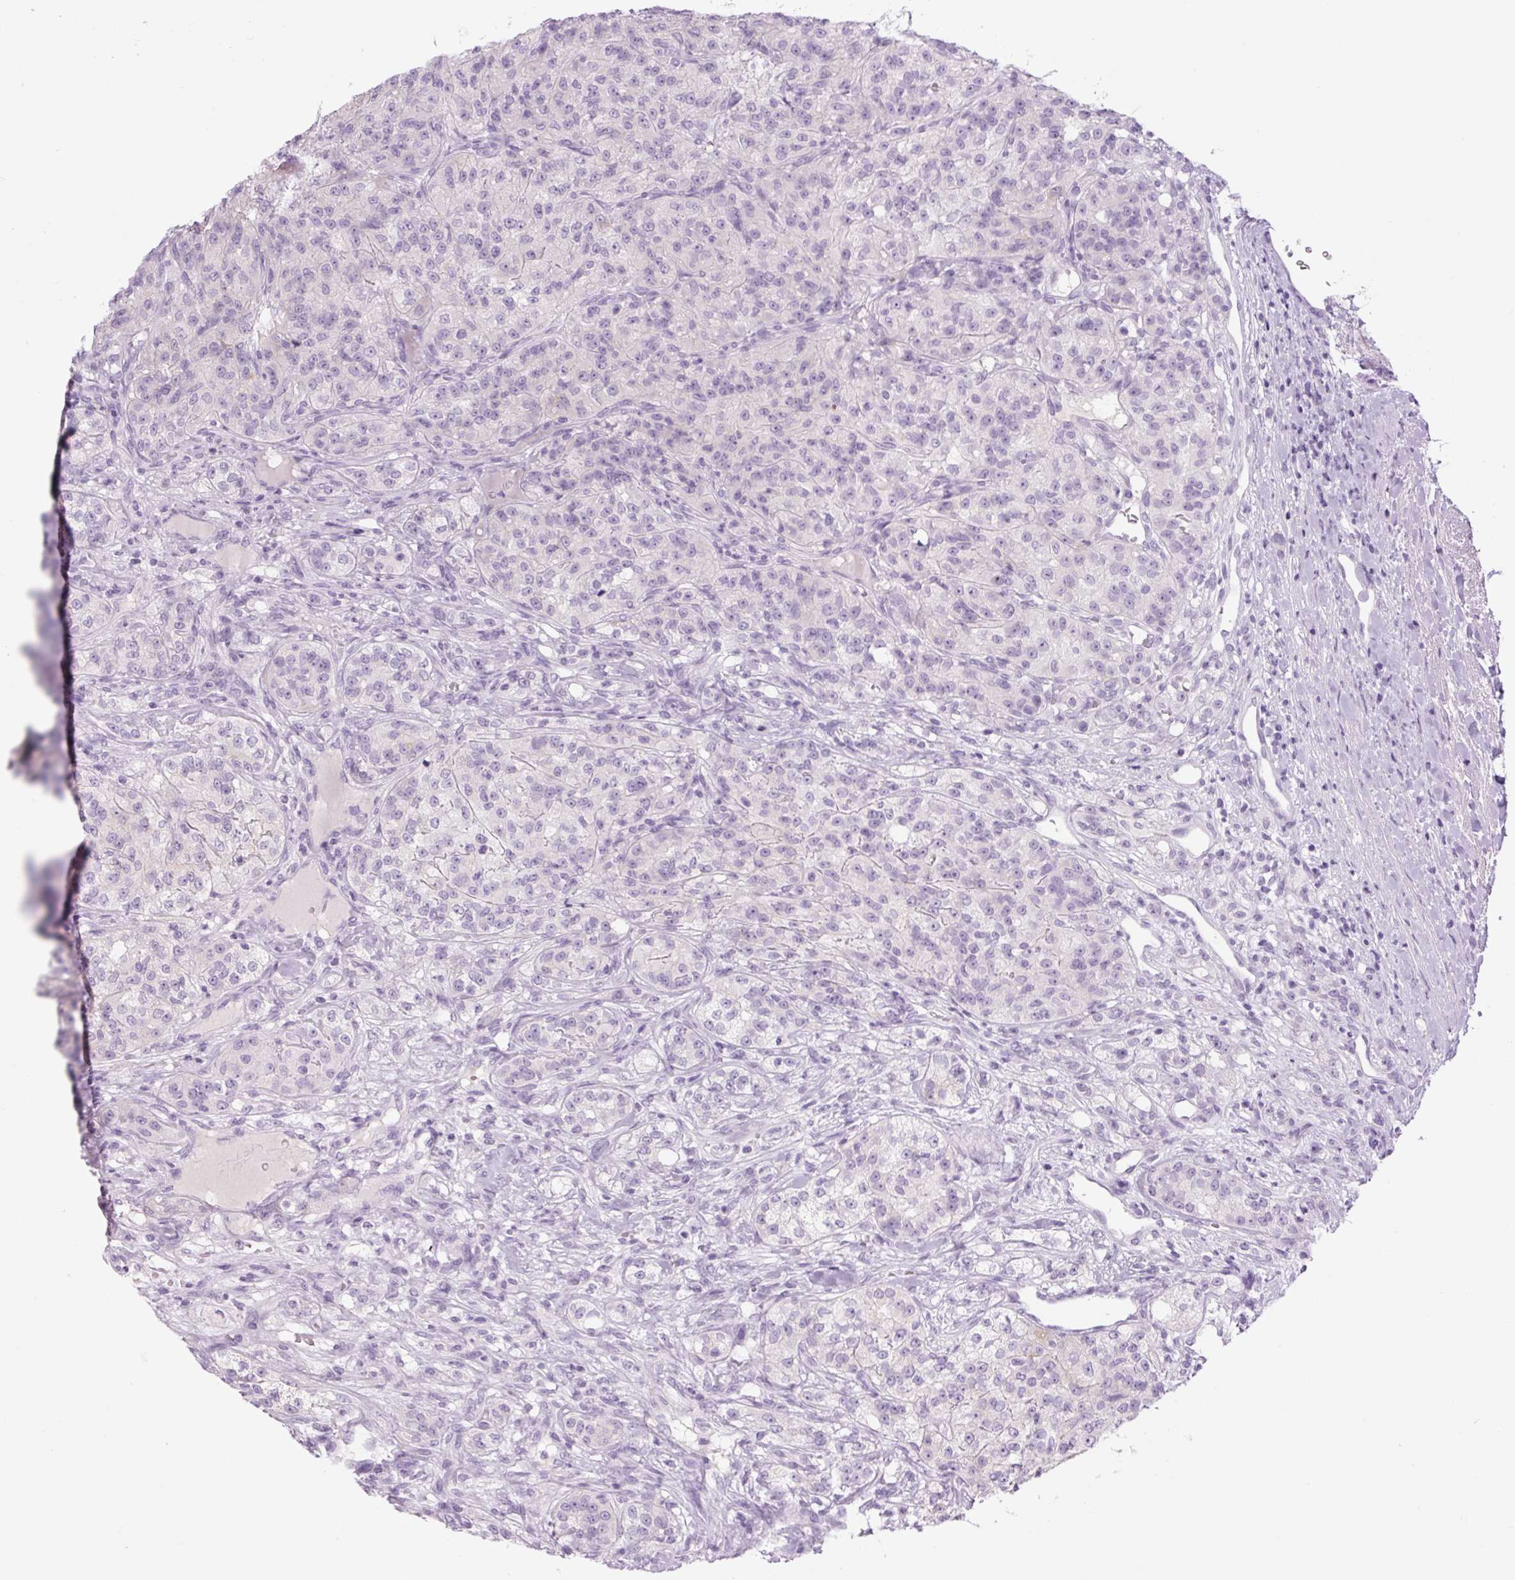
{"staining": {"intensity": "negative", "quantity": "none", "location": "none"}, "tissue": "renal cancer", "cell_type": "Tumor cells", "image_type": "cancer", "snomed": [{"axis": "morphology", "description": "Adenocarcinoma, NOS"}, {"axis": "topography", "description": "Kidney"}], "caption": "Immunohistochemistry (IHC) of renal cancer (adenocarcinoma) exhibits no positivity in tumor cells.", "gene": "COL9A2", "patient": {"sex": "female", "age": 63}}